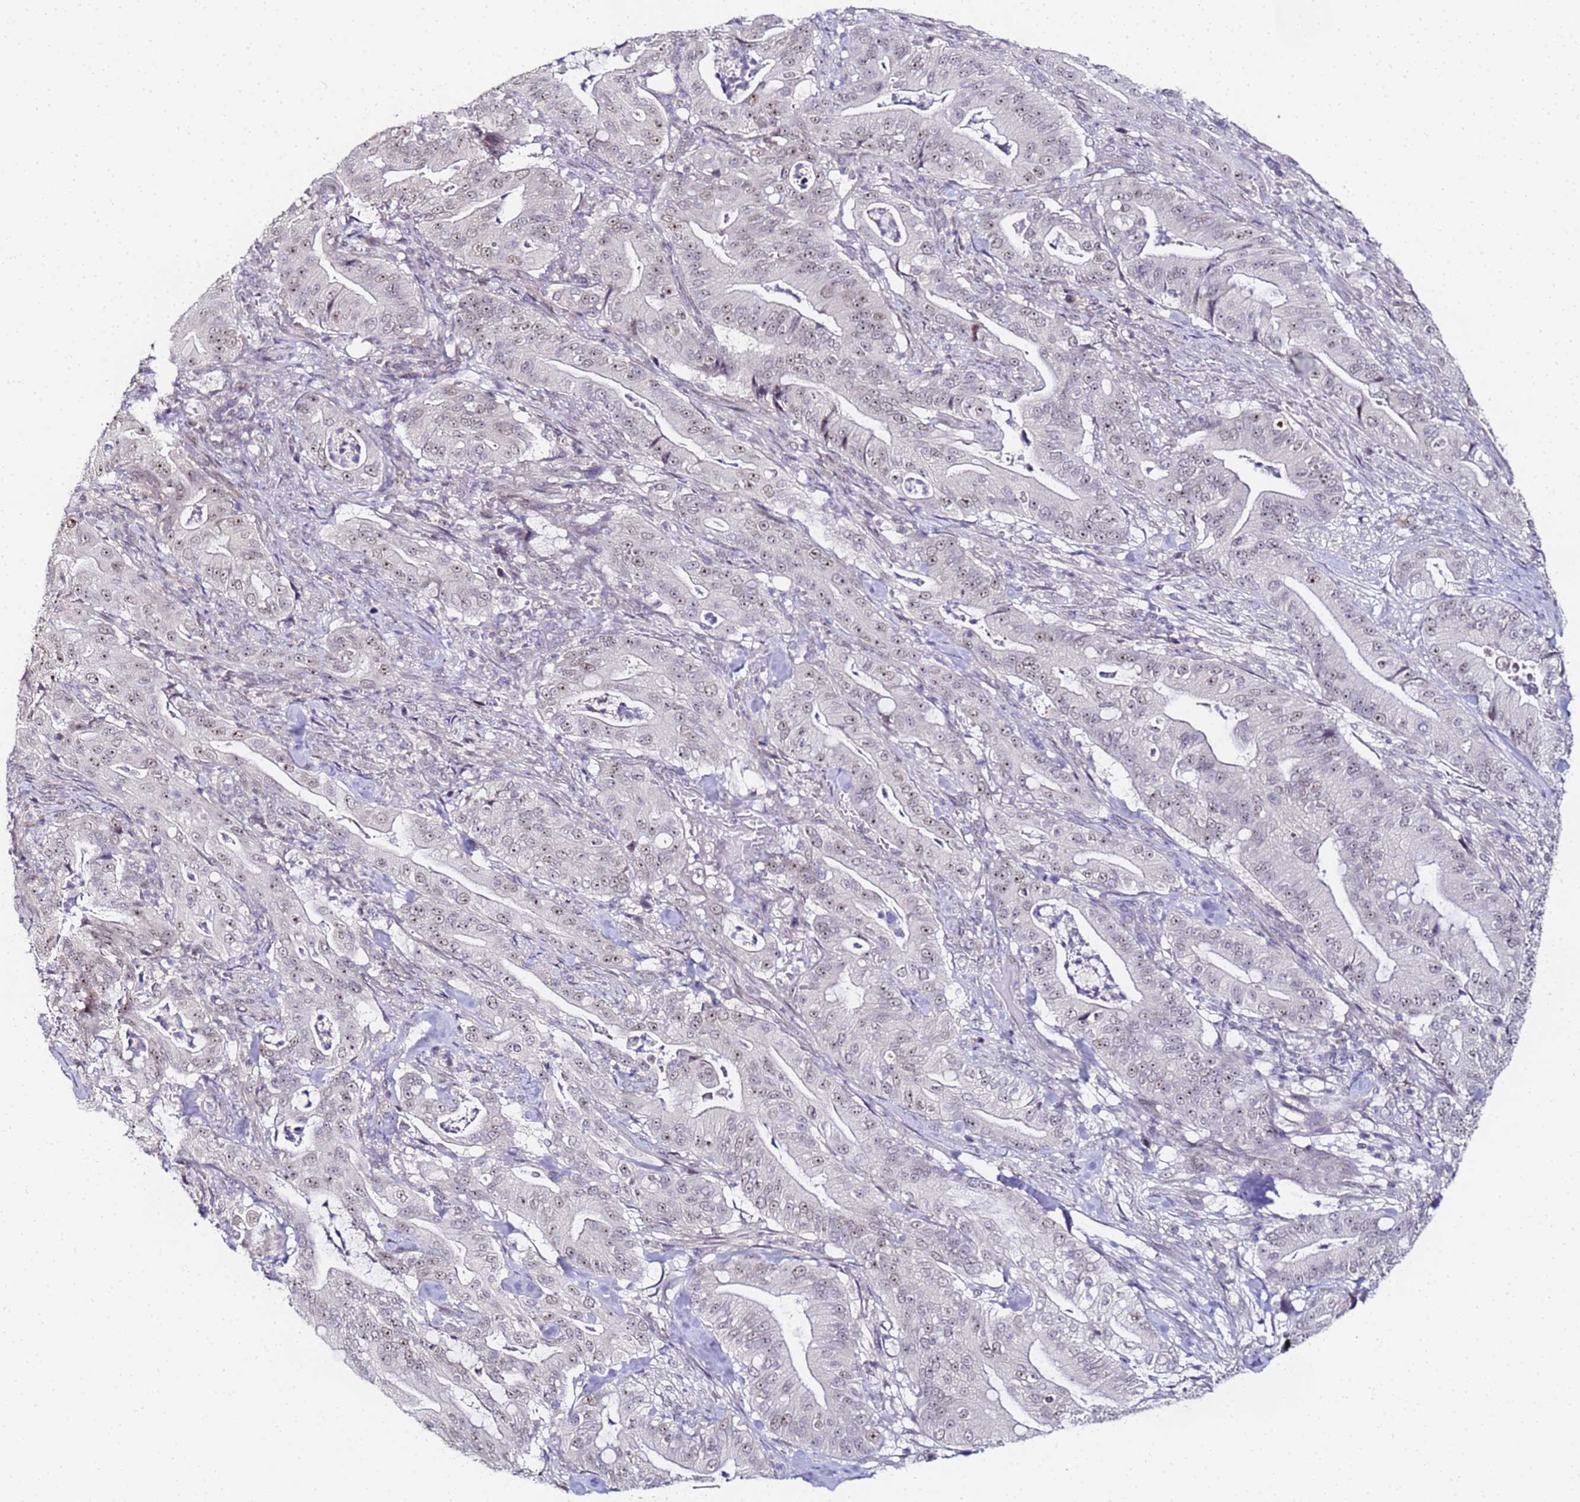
{"staining": {"intensity": "weak", "quantity": "25%-75%", "location": "nuclear"}, "tissue": "pancreatic cancer", "cell_type": "Tumor cells", "image_type": "cancer", "snomed": [{"axis": "morphology", "description": "Adenocarcinoma, NOS"}, {"axis": "topography", "description": "Pancreas"}], "caption": "About 25%-75% of tumor cells in human adenocarcinoma (pancreatic) demonstrate weak nuclear protein staining as visualized by brown immunohistochemical staining.", "gene": "LSM3", "patient": {"sex": "male", "age": 71}}